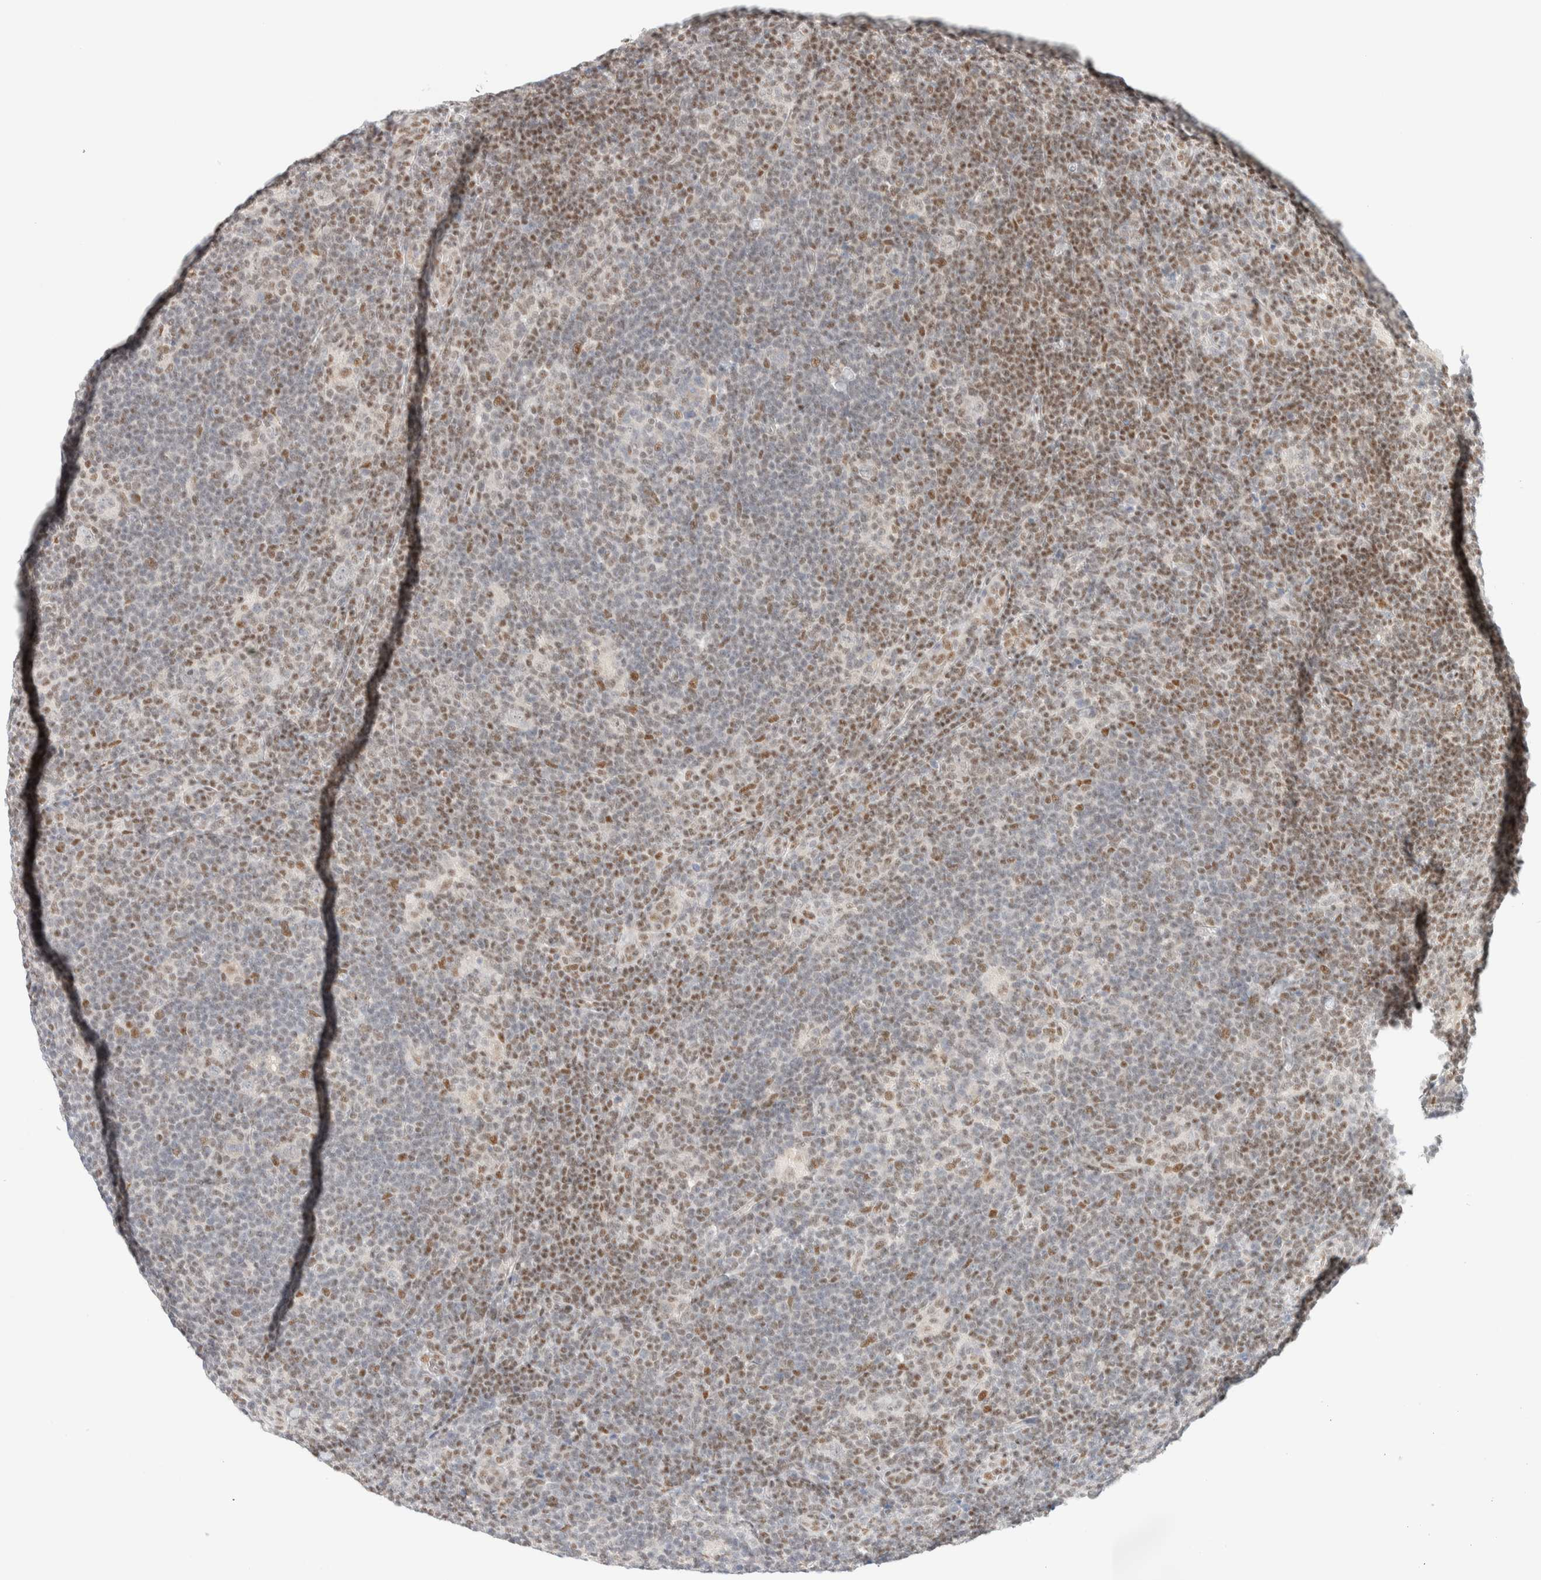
{"staining": {"intensity": "weak", "quantity": "<25%", "location": "nuclear"}, "tissue": "lymphoma", "cell_type": "Tumor cells", "image_type": "cancer", "snomed": [{"axis": "morphology", "description": "Hodgkin's disease, NOS"}, {"axis": "topography", "description": "Lymph node"}], "caption": "Tumor cells are negative for brown protein staining in Hodgkin's disease.", "gene": "PYGO2", "patient": {"sex": "female", "age": 57}}